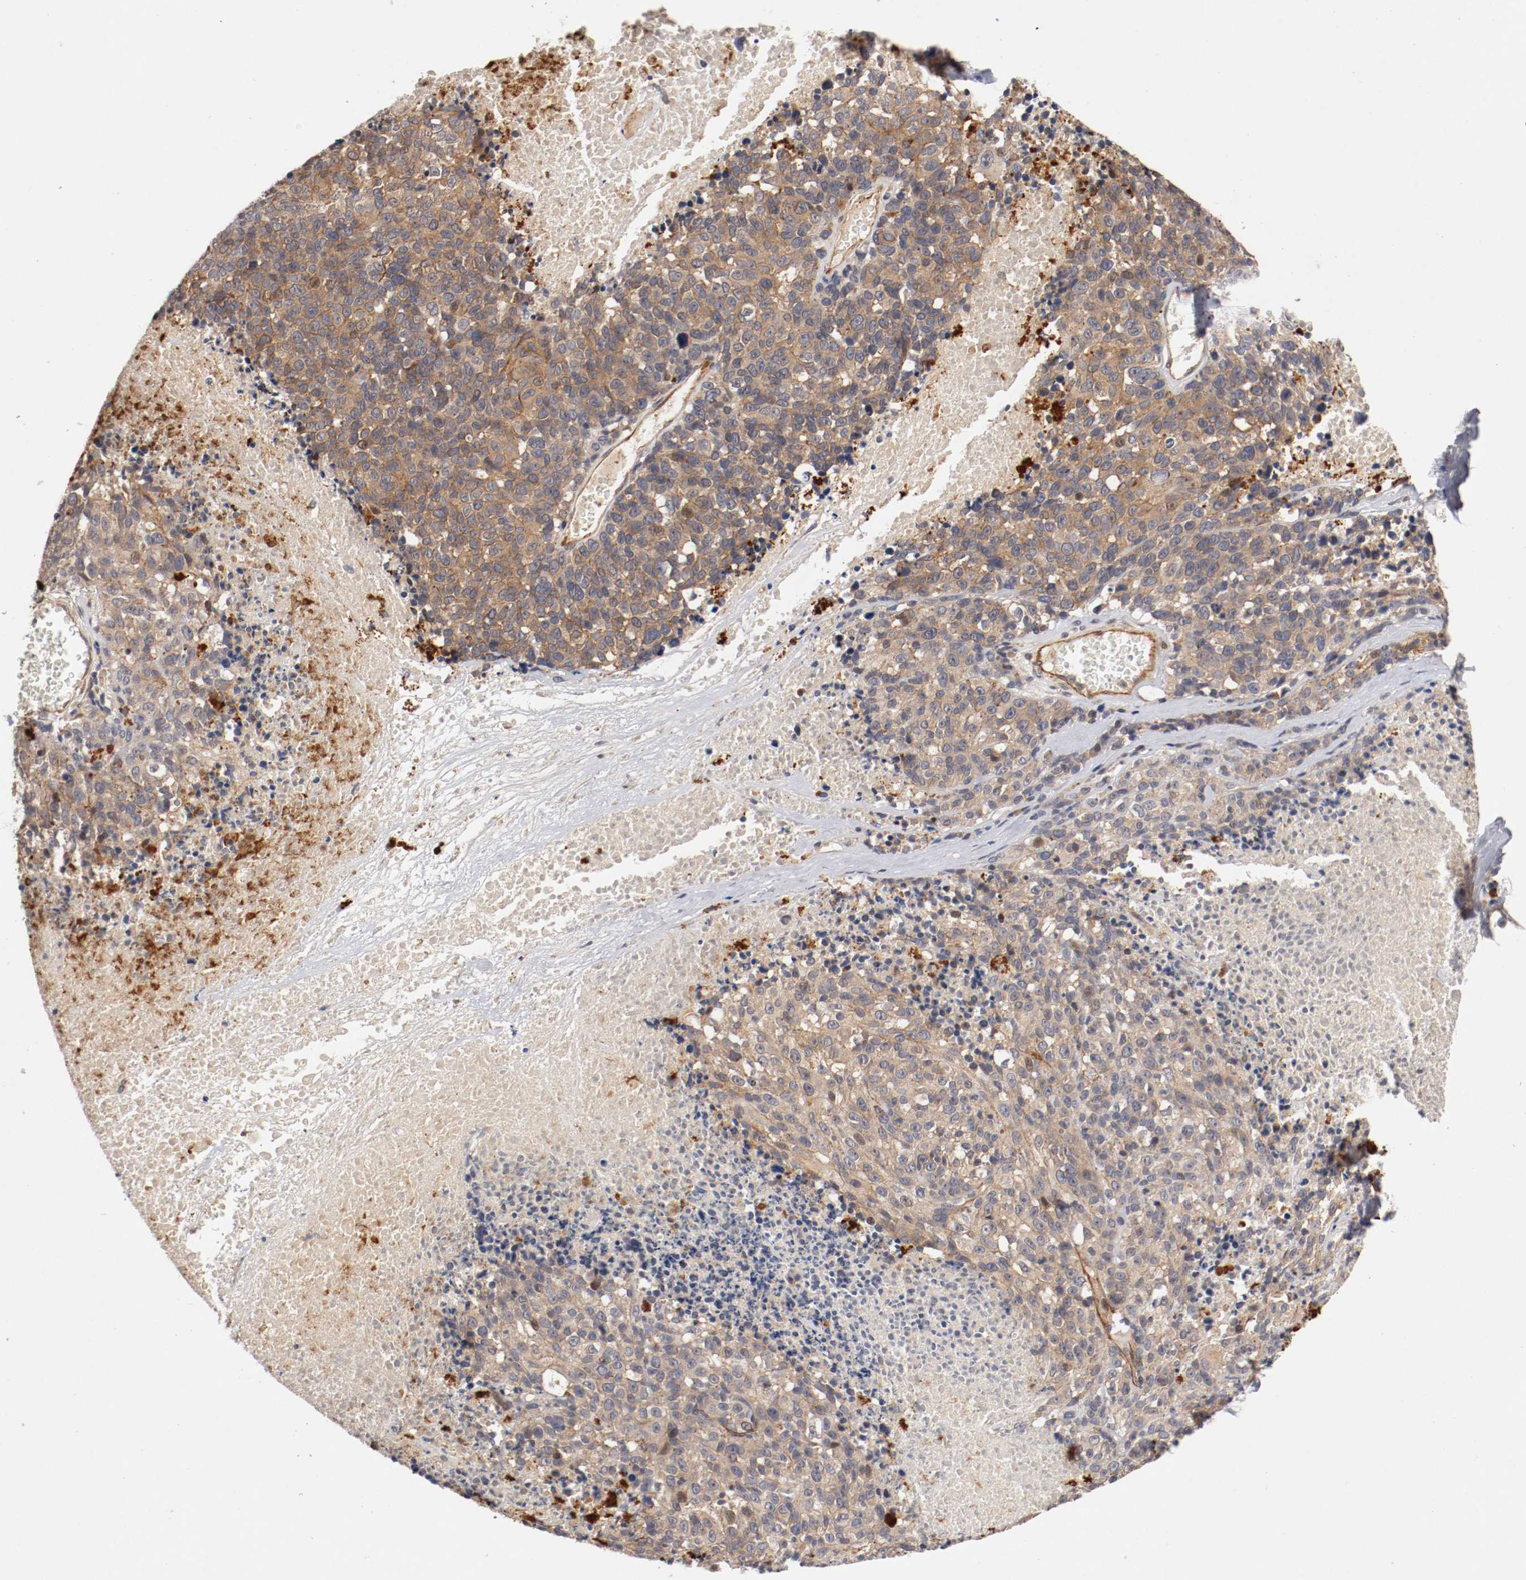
{"staining": {"intensity": "moderate", "quantity": ">75%", "location": "cytoplasmic/membranous"}, "tissue": "melanoma", "cell_type": "Tumor cells", "image_type": "cancer", "snomed": [{"axis": "morphology", "description": "Malignant melanoma, Metastatic site"}, {"axis": "topography", "description": "Cerebral cortex"}], "caption": "High-magnification brightfield microscopy of melanoma stained with DAB (brown) and counterstained with hematoxylin (blue). tumor cells exhibit moderate cytoplasmic/membranous staining is present in approximately>75% of cells.", "gene": "TYK2", "patient": {"sex": "female", "age": 52}}